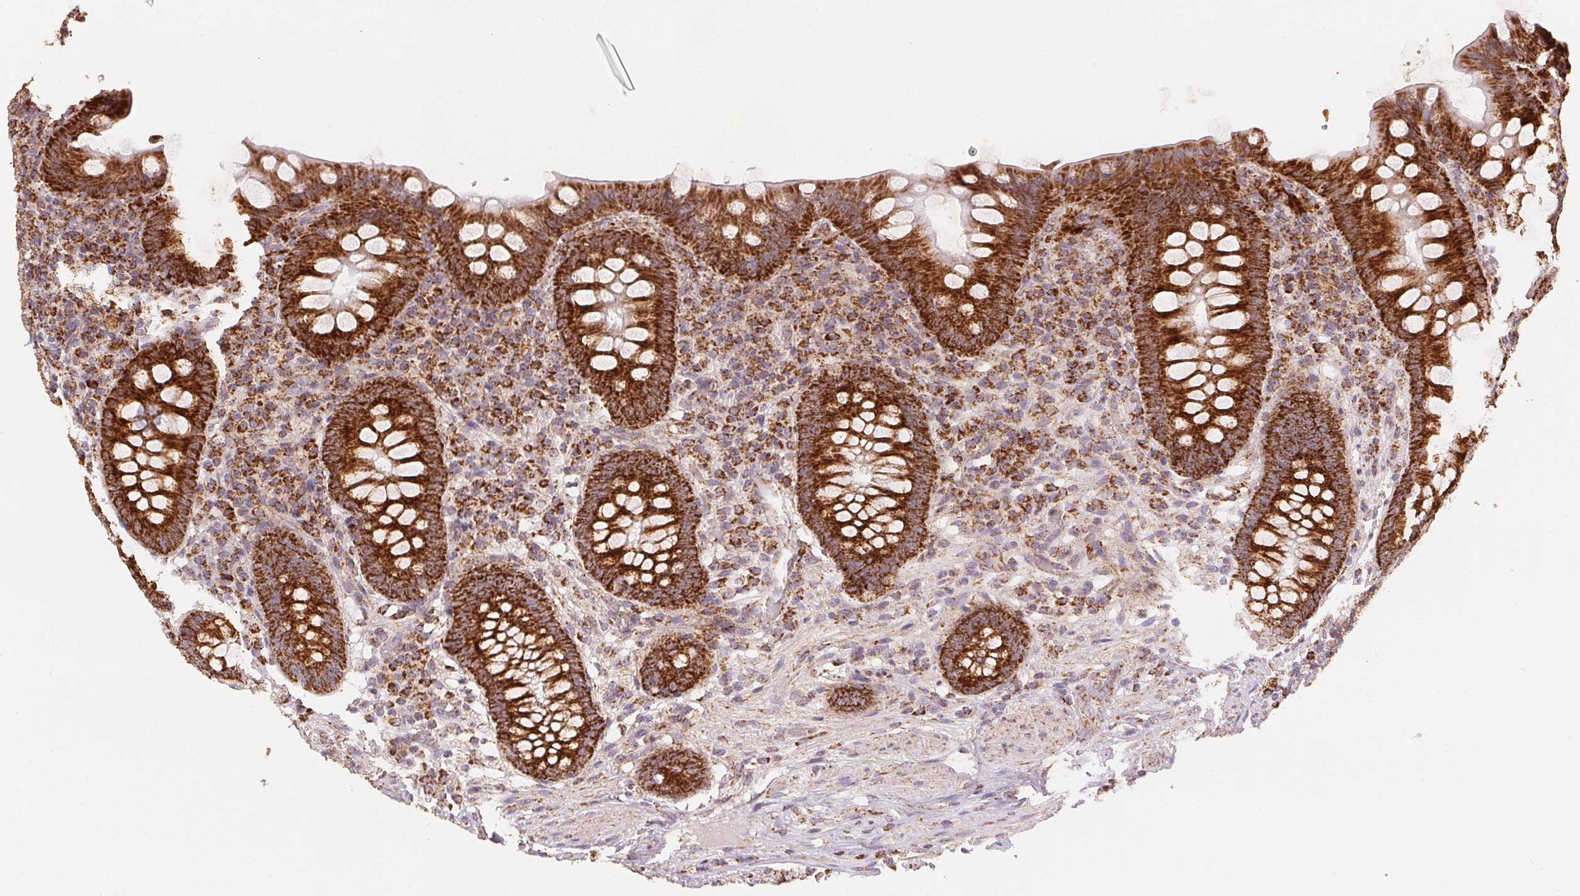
{"staining": {"intensity": "strong", "quantity": ">75%", "location": "cytoplasmic/membranous"}, "tissue": "appendix", "cell_type": "Glandular cells", "image_type": "normal", "snomed": [{"axis": "morphology", "description": "Normal tissue, NOS"}, {"axis": "topography", "description": "Appendix"}], "caption": "This image displays immunohistochemistry staining of benign human appendix, with high strong cytoplasmic/membranous staining in approximately >75% of glandular cells.", "gene": "SDHB", "patient": {"sex": "male", "age": 71}}